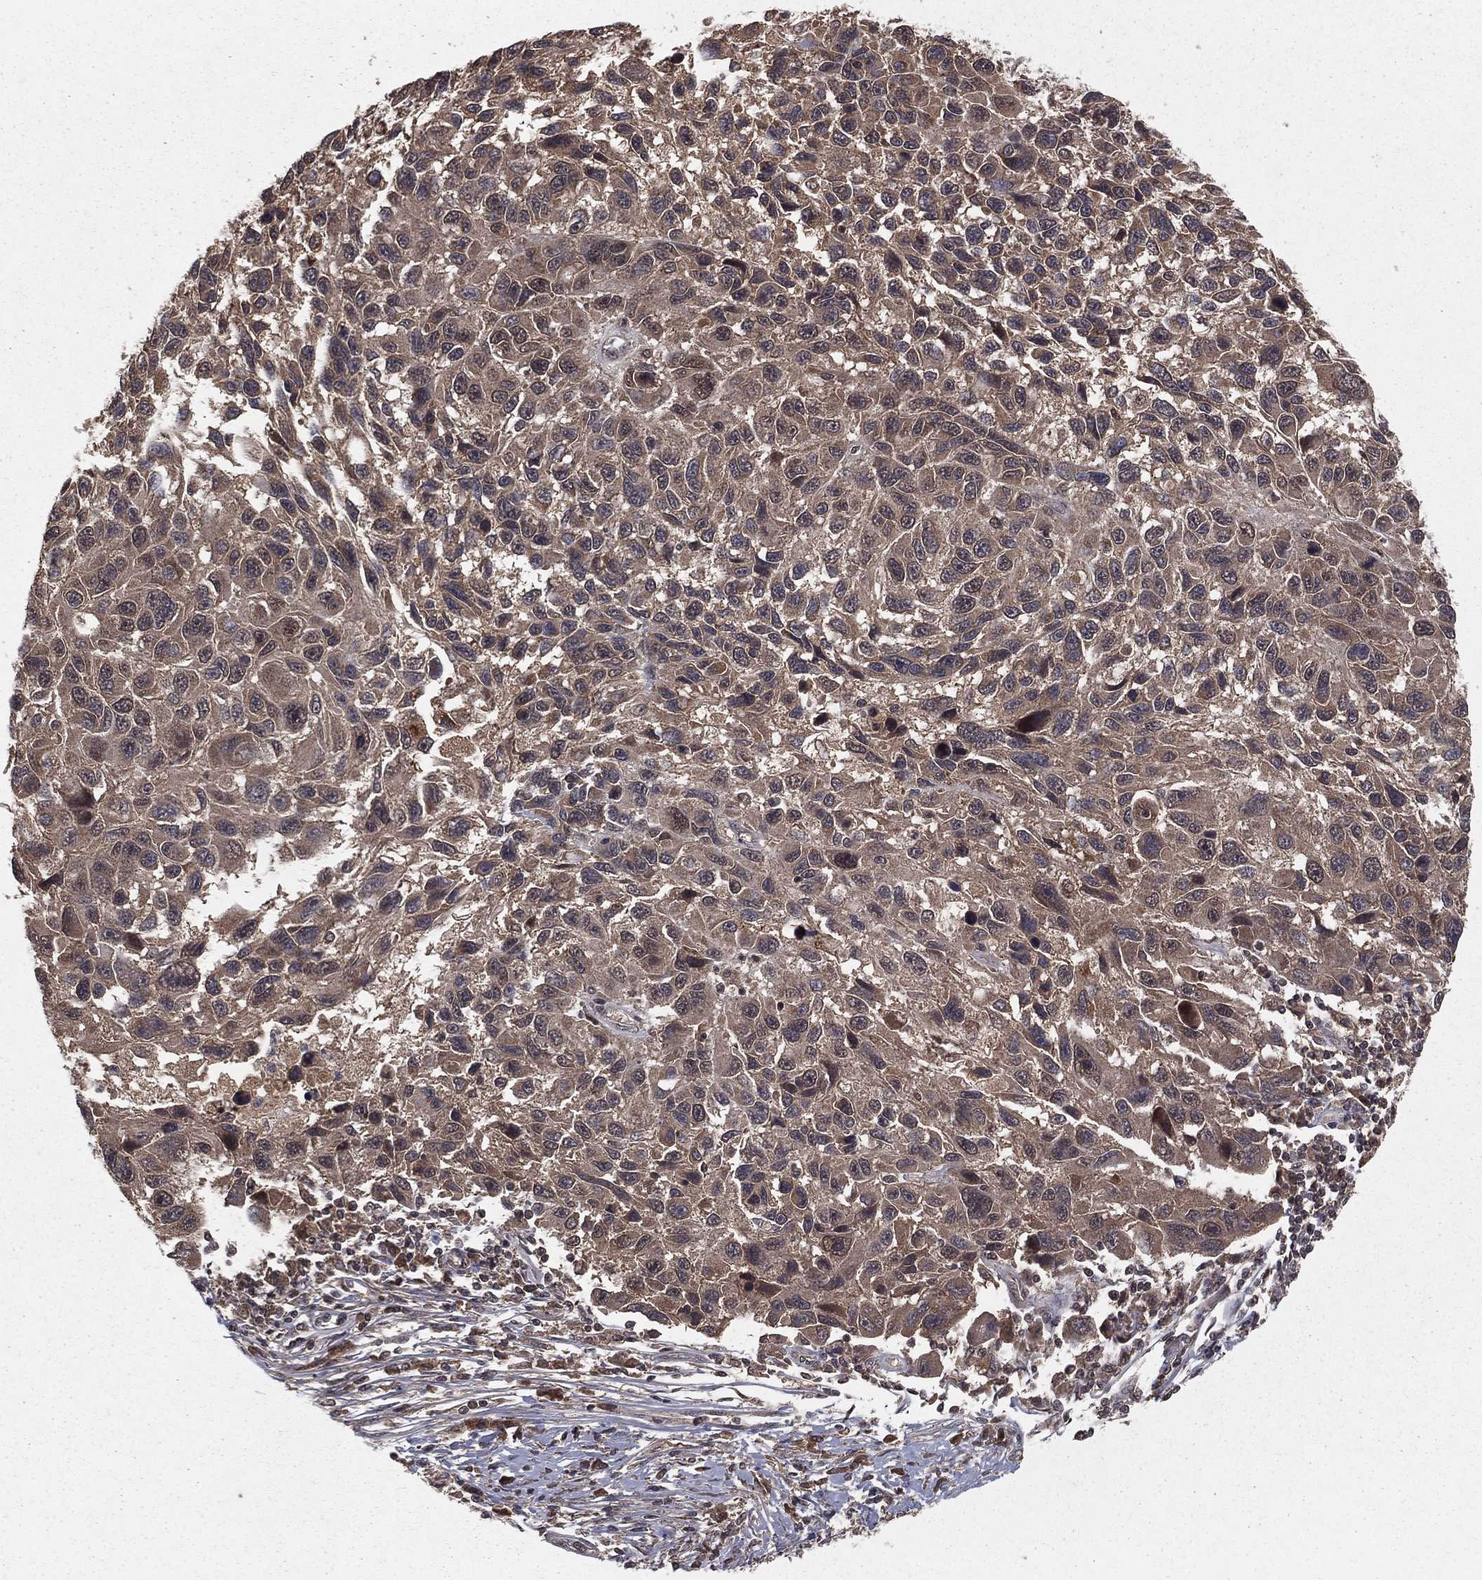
{"staining": {"intensity": "weak", "quantity": "<25%", "location": "cytoplasmic/membranous"}, "tissue": "melanoma", "cell_type": "Tumor cells", "image_type": "cancer", "snomed": [{"axis": "morphology", "description": "Malignant melanoma, NOS"}, {"axis": "topography", "description": "Skin"}], "caption": "Immunohistochemical staining of human malignant melanoma displays no significant expression in tumor cells.", "gene": "ZDHHC15", "patient": {"sex": "male", "age": 53}}